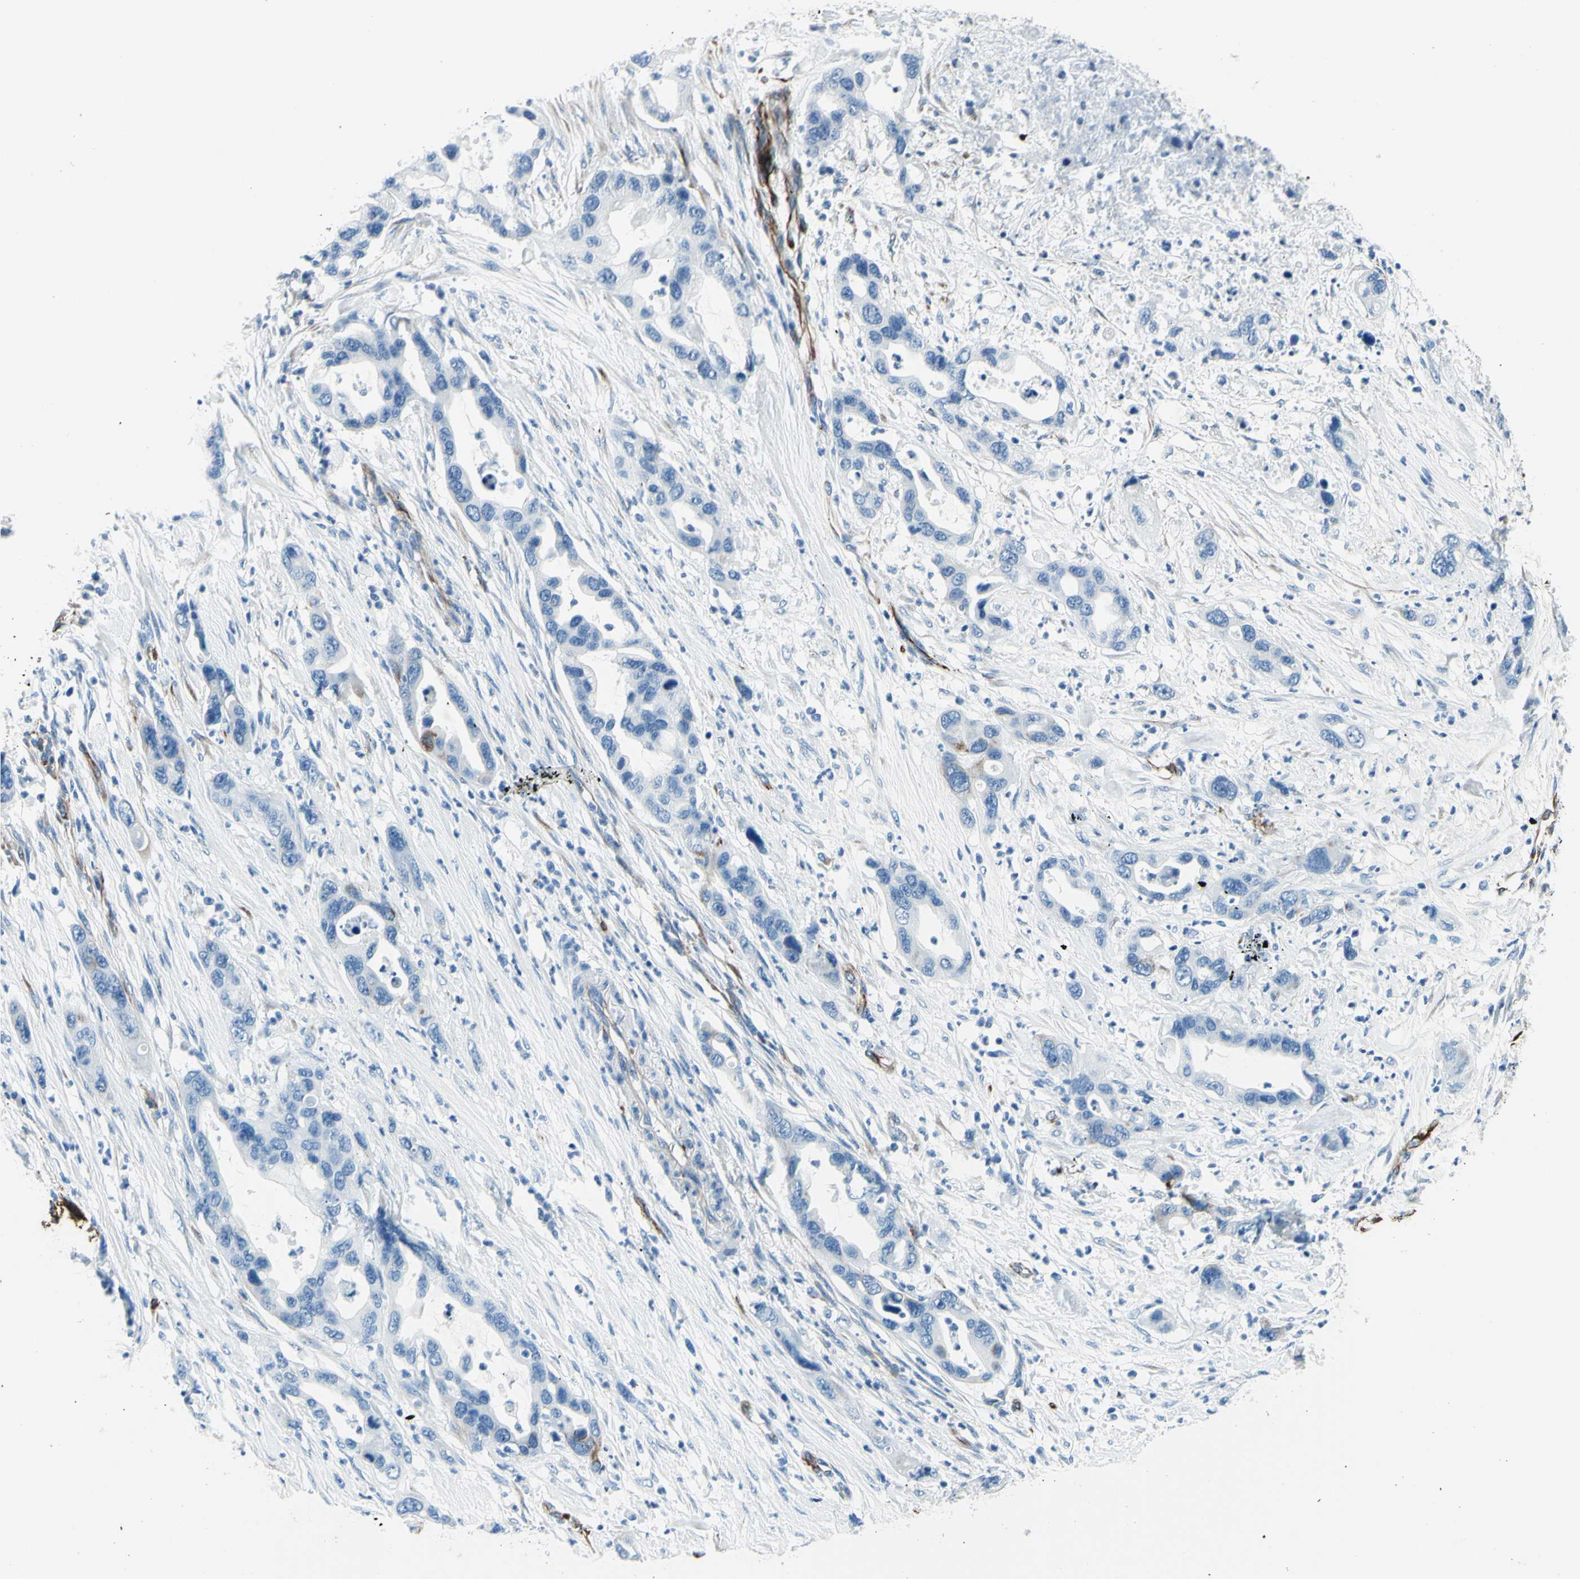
{"staining": {"intensity": "negative", "quantity": "none", "location": "none"}, "tissue": "pancreatic cancer", "cell_type": "Tumor cells", "image_type": "cancer", "snomed": [{"axis": "morphology", "description": "Adenocarcinoma, NOS"}, {"axis": "topography", "description": "Pancreas"}], "caption": "Immunohistochemical staining of pancreatic adenocarcinoma reveals no significant staining in tumor cells.", "gene": "PTH2R", "patient": {"sex": "female", "age": 71}}